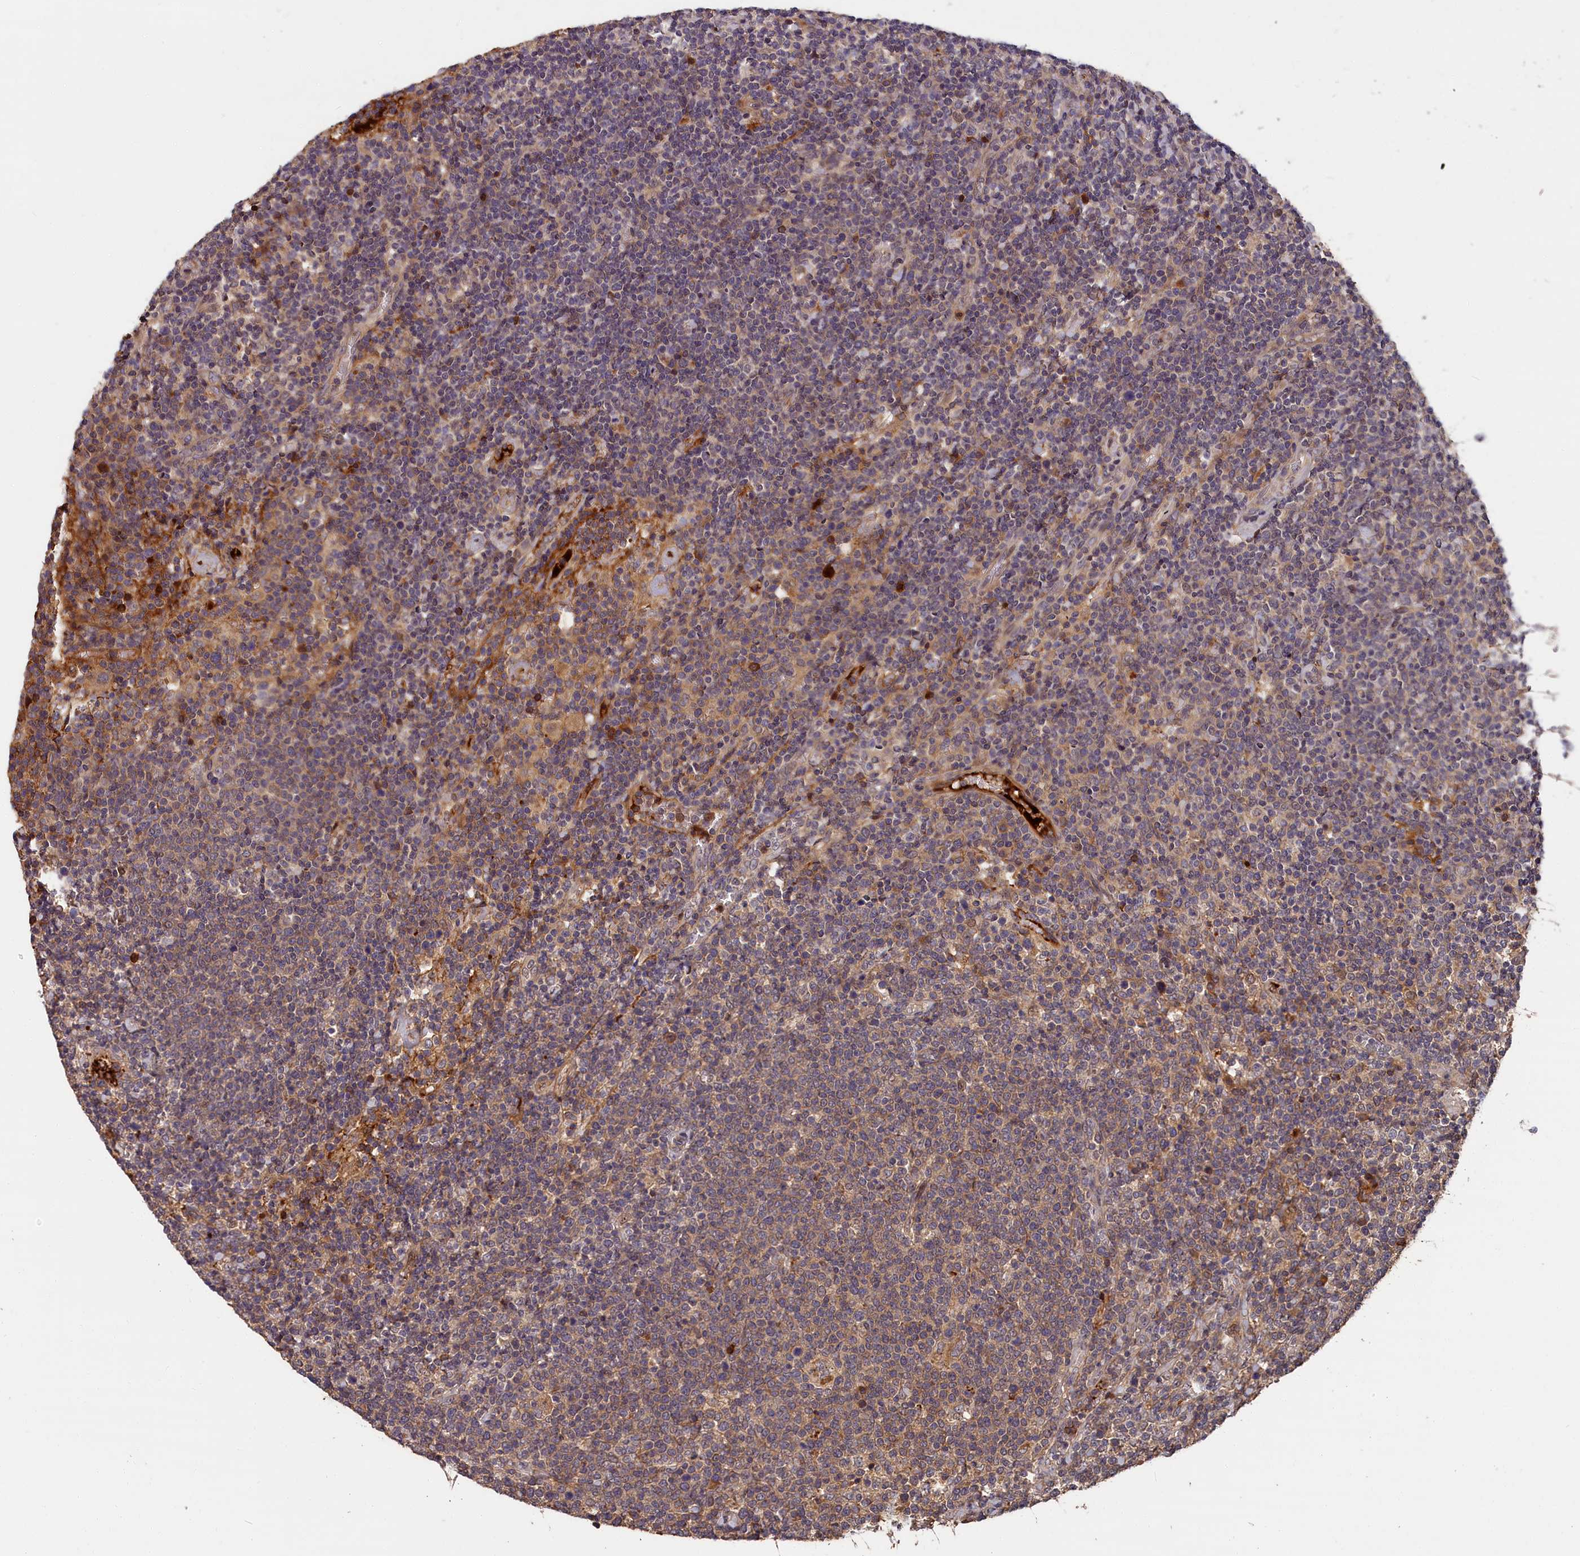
{"staining": {"intensity": "weak", "quantity": "25%-75%", "location": "cytoplasmic/membranous"}, "tissue": "lymphoma", "cell_type": "Tumor cells", "image_type": "cancer", "snomed": [{"axis": "morphology", "description": "Malignant lymphoma, non-Hodgkin's type, High grade"}, {"axis": "topography", "description": "Lymph node"}], "caption": "High-magnification brightfield microscopy of lymphoma stained with DAB (brown) and counterstained with hematoxylin (blue). tumor cells exhibit weak cytoplasmic/membranous expression is present in about25%-75% of cells.", "gene": "ITIH1", "patient": {"sex": "male", "age": 61}}